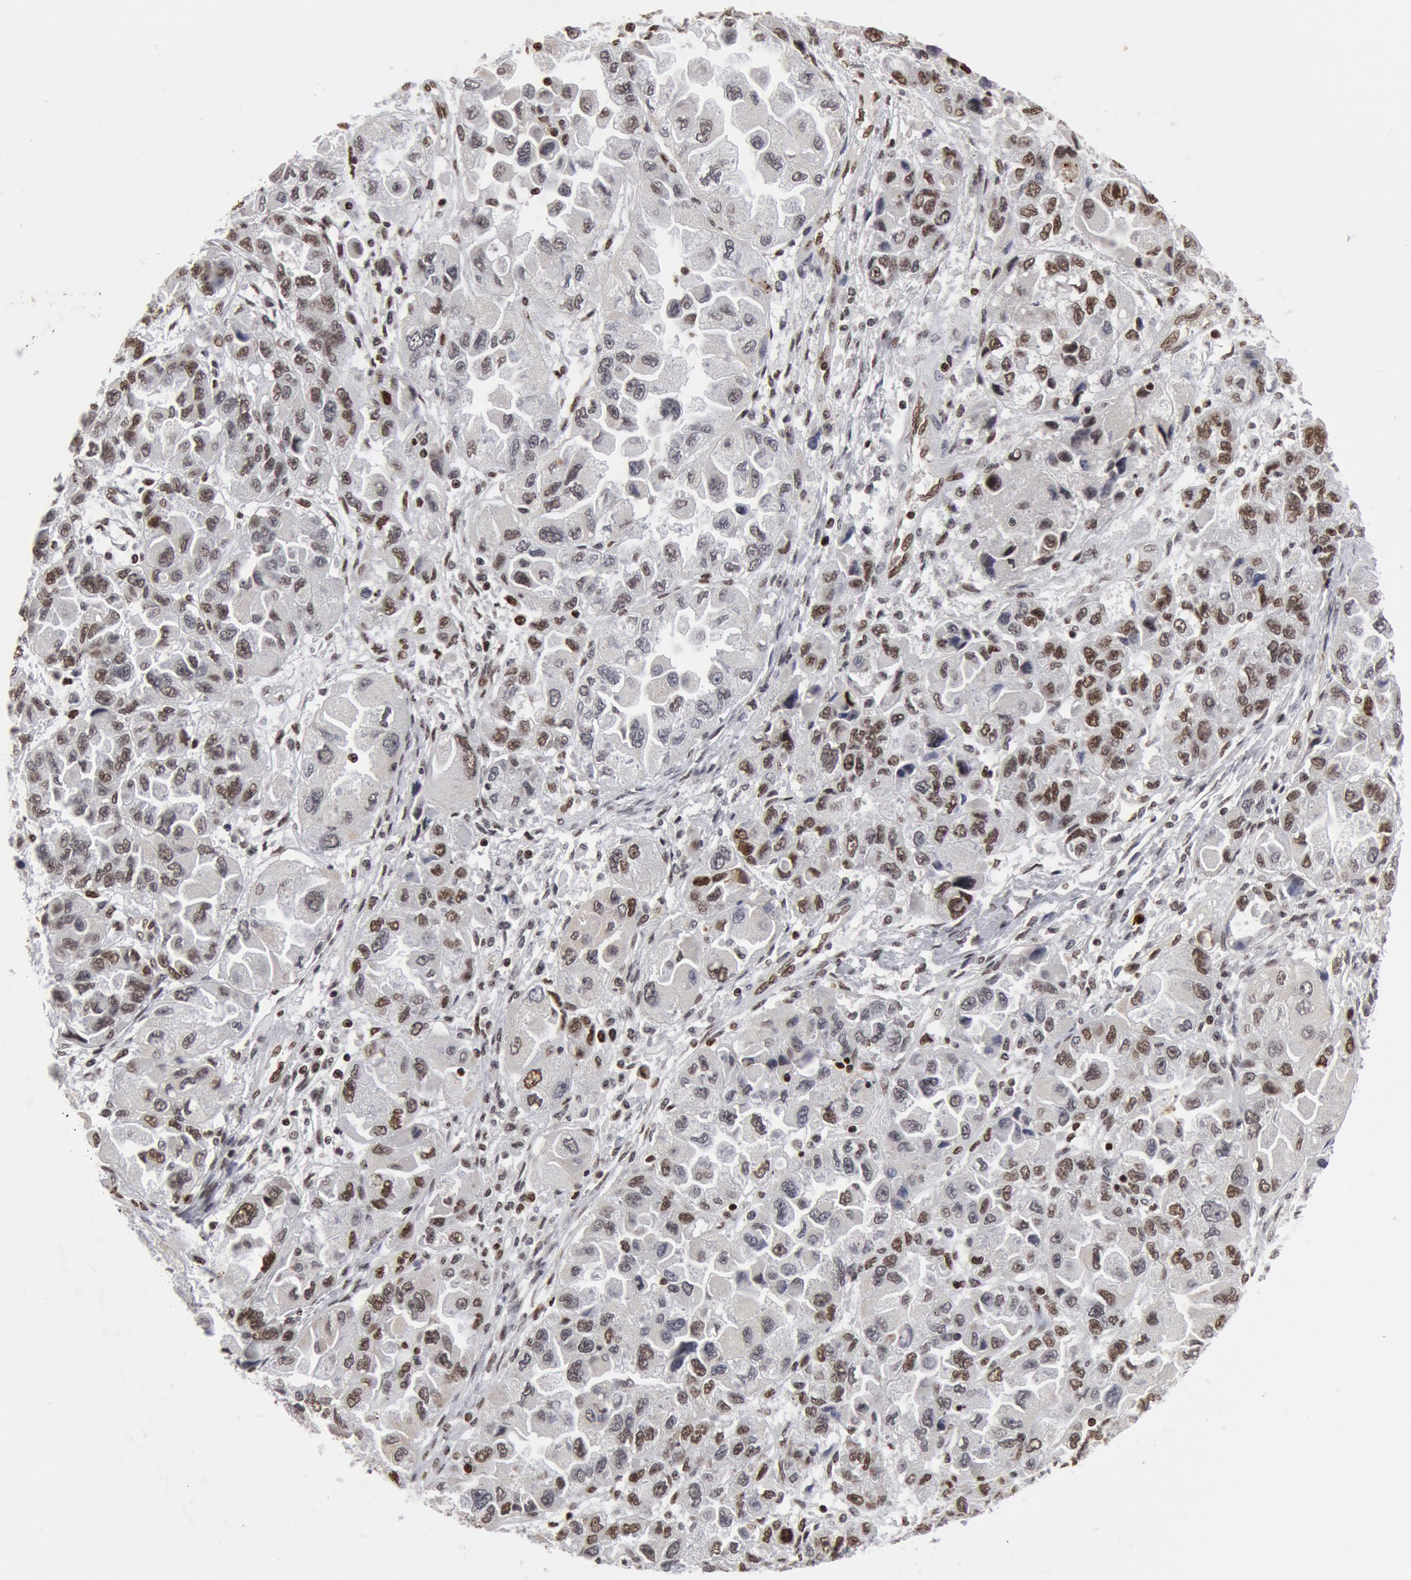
{"staining": {"intensity": "moderate", "quantity": "<25%", "location": "nuclear"}, "tissue": "ovarian cancer", "cell_type": "Tumor cells", "image_type": "cancer", "snomed": [{"axis": "morphology", "description": "Cystadenocarcinoma, serous, NOS"}, {"axis": "topography", "description": "Ovary"}], "caption": "IHC (DAB (3,3'-diaminobenzidine)) staining of human ovarian cancer demonstrates moderate nuclear protein staining in approximately <25% of tumor cells.", "gene": "SUB1", "patient": {"sex": "female", "age": 84}}